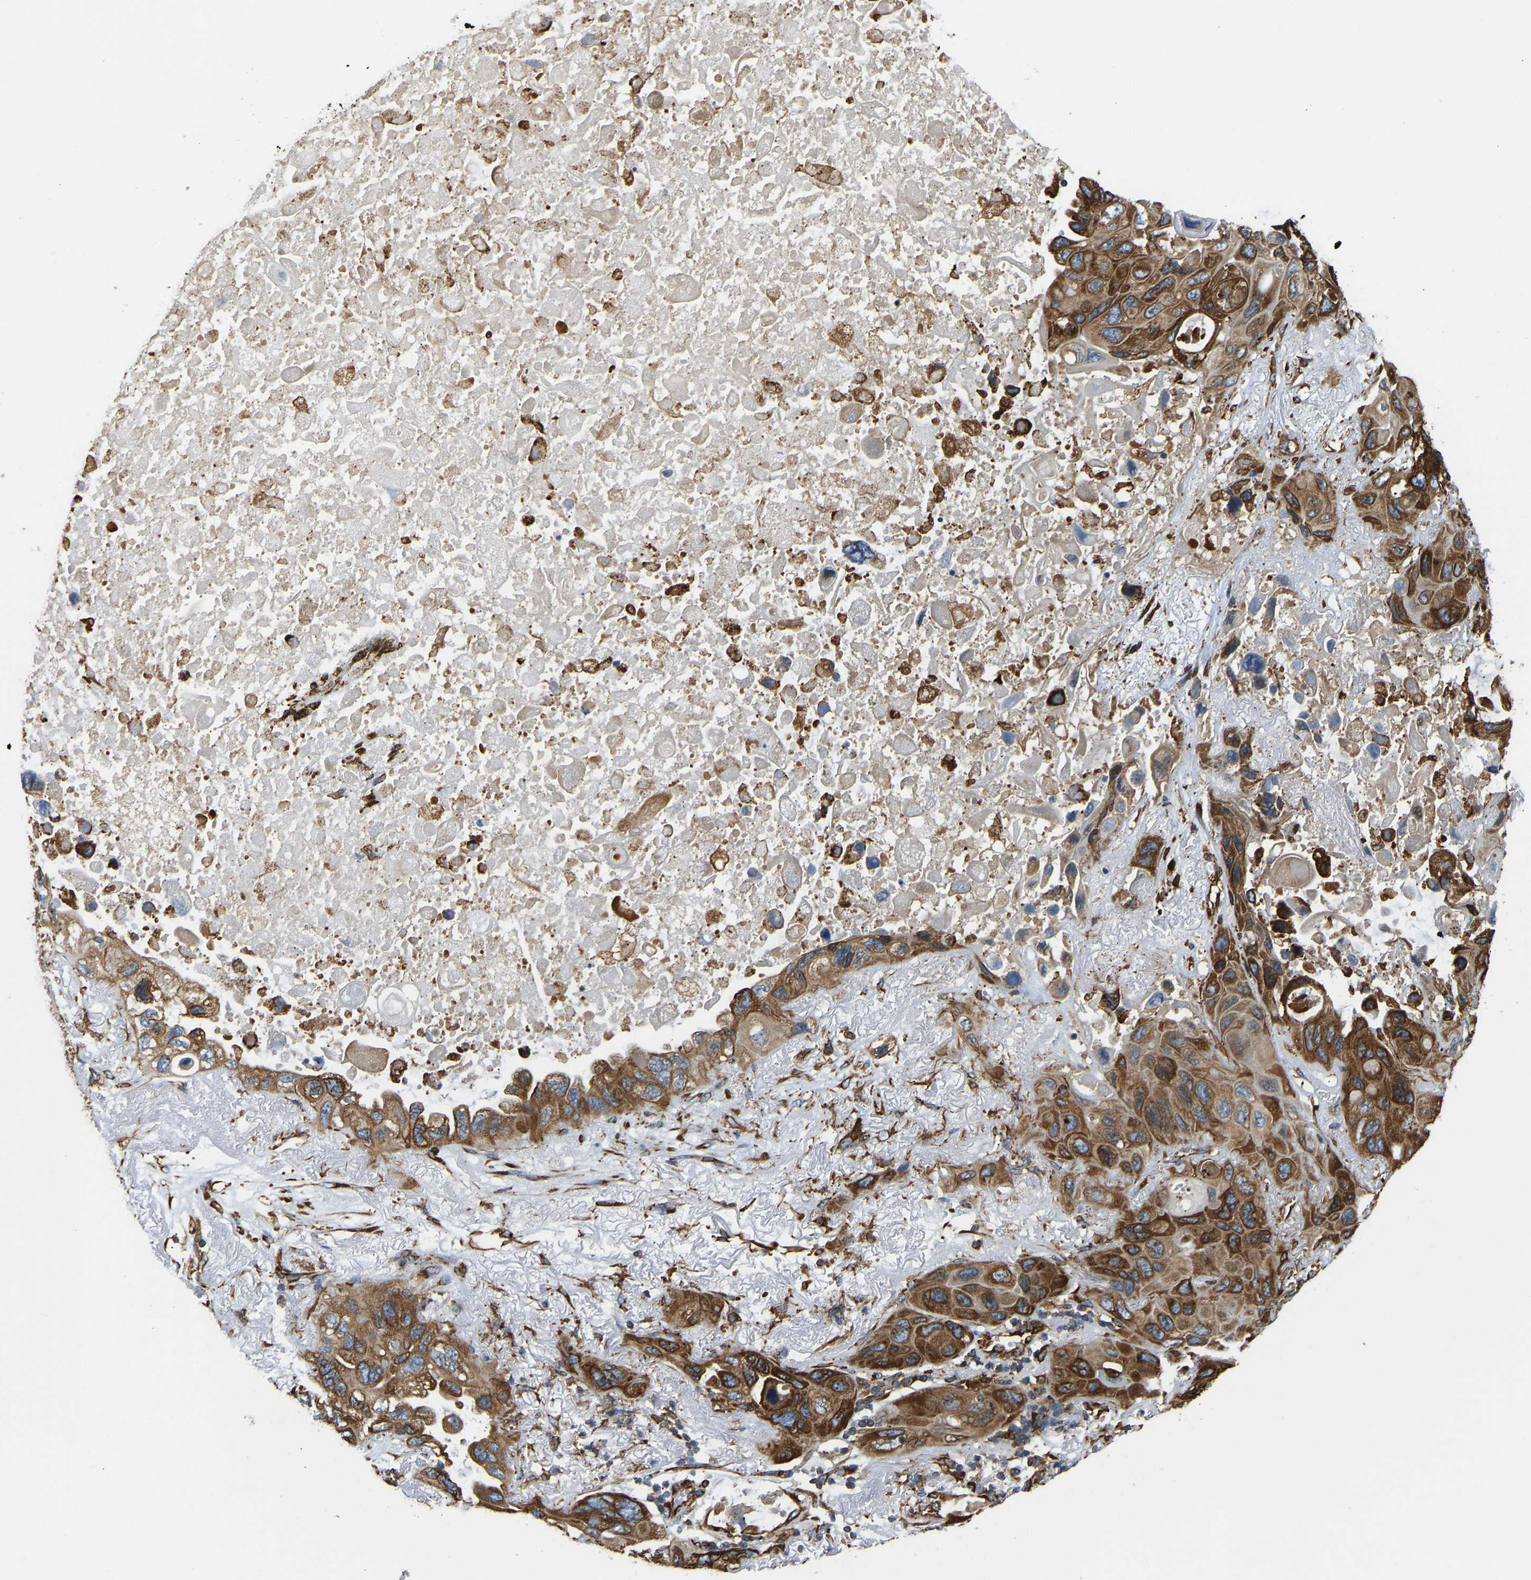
{"staining": {"intensity": "strong", "quantity": ">75%", "location": "cytoplasmic/membranous"}, "tissue": "lung cancer", "cell_type": "Tumor cells", "image_type": "cancer", "snomed": [{"axis": "morphology", "description": "Squamous cell carcinoma, NOS"}, {"axis": "topography", "description": "Lung"}], "caption": "Squamous cell carcinoma (lung) tissue exhibits strong cytoplasmic/membranous staining in about >75% of tumor cells, visualized by immunohistochemistry.", "gene": "BEX3", "patient": {"sex": "female", "age": 73}}